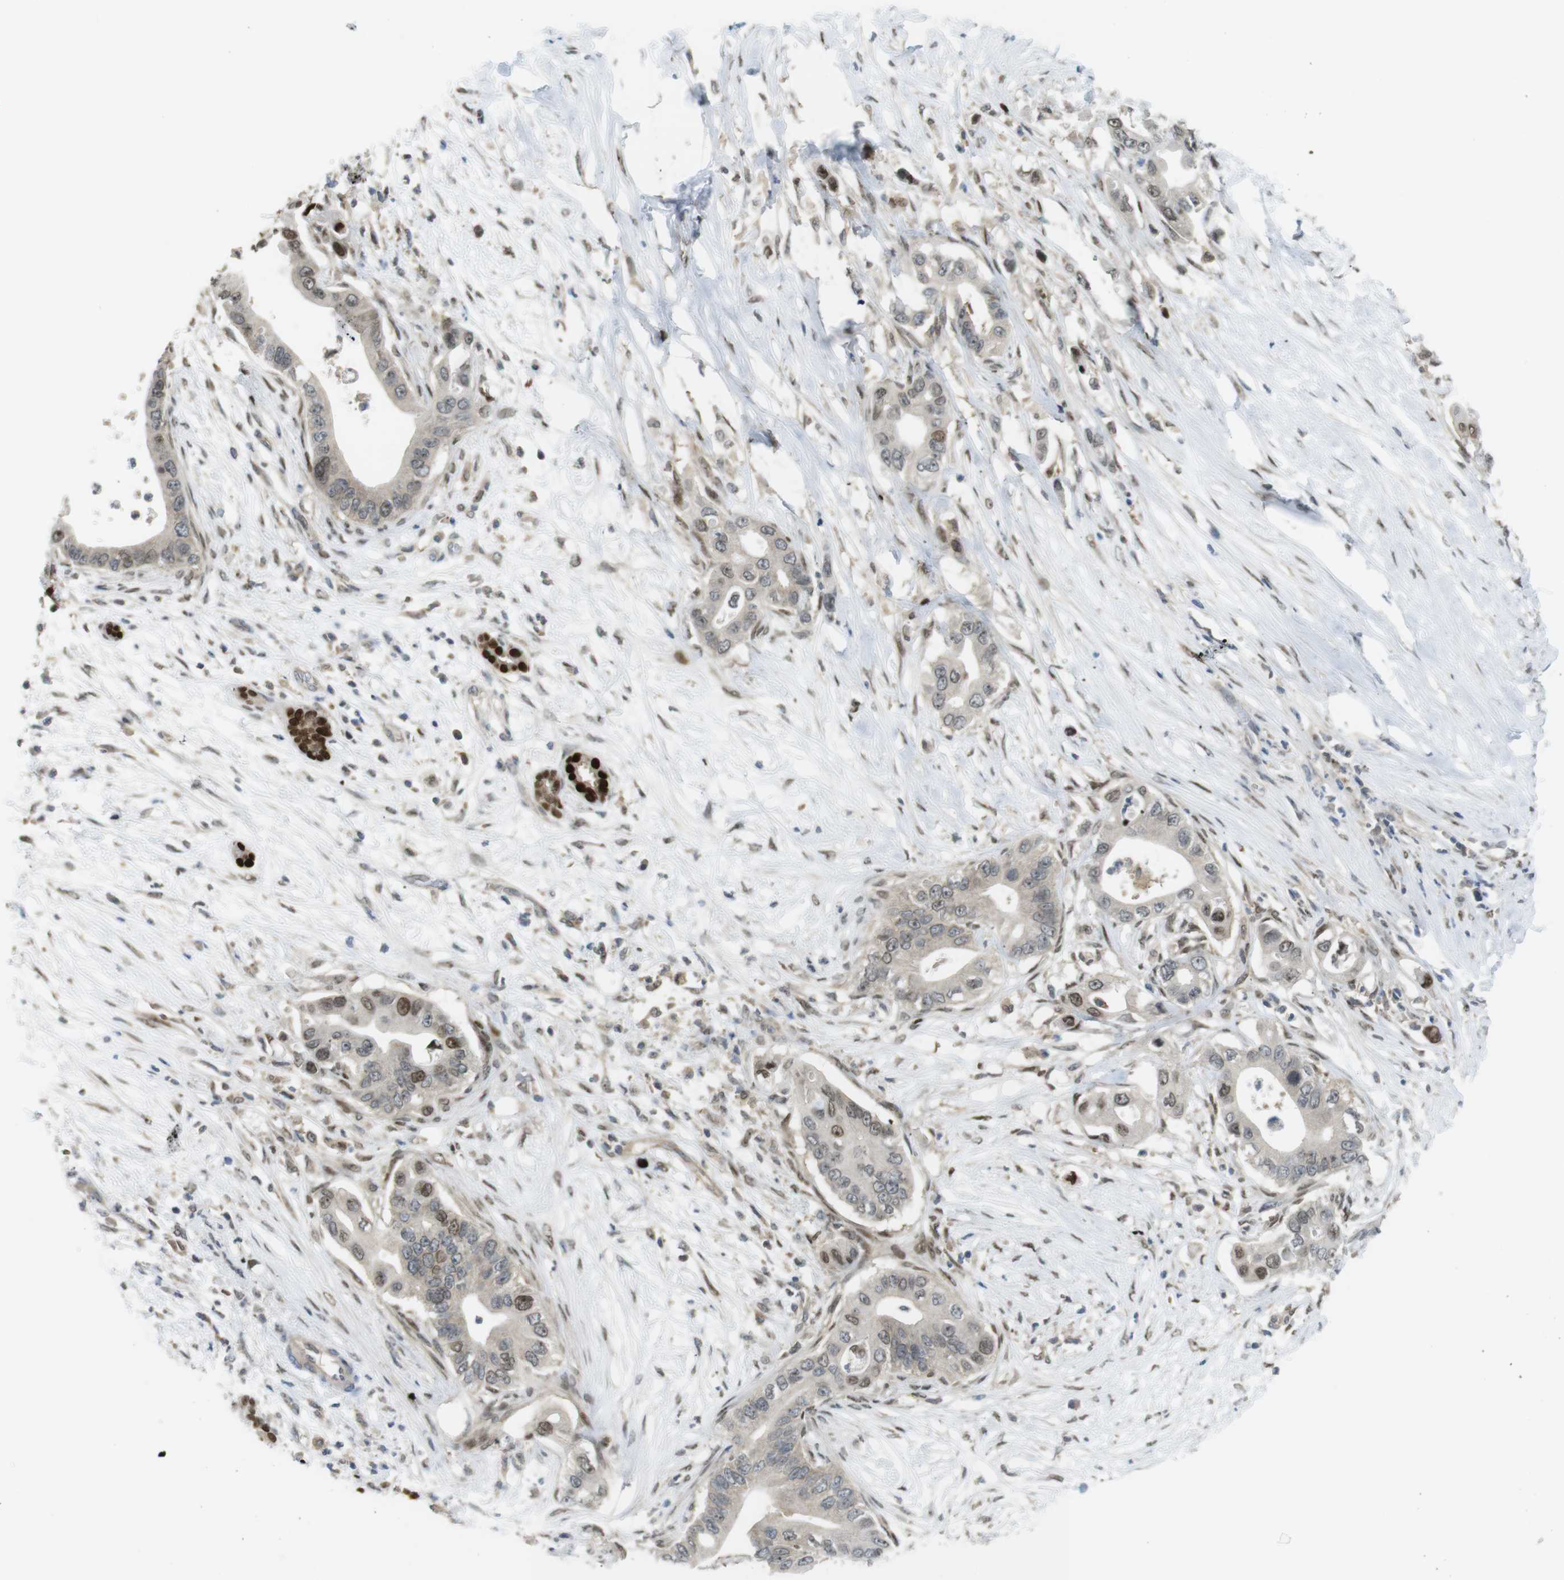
{"staining": {"intensity": "moderate", "quantity": "<25%", "location": "nuclear"}, "tissue": "pancreatic cancer", "cell_type": "Tumor cells", "image_type": "cancer", "snomed": [{"axis": "morphology", "description": "Adenocarcinoma, NOS"}, {"axis": "topography", "description": "Pancreas"}], "caption": "The image reveals a brown stain indicating the presence of a protein in the nuclear of tumor cells in adenocarcinoma (pancreatic). The staining is performed using DAB brown chromogen to label protein expression. The nuclei are counter-stained blue using hematoxylin.", "gene": "RCC1", "patient": {"sex": "male", "age": 77}}